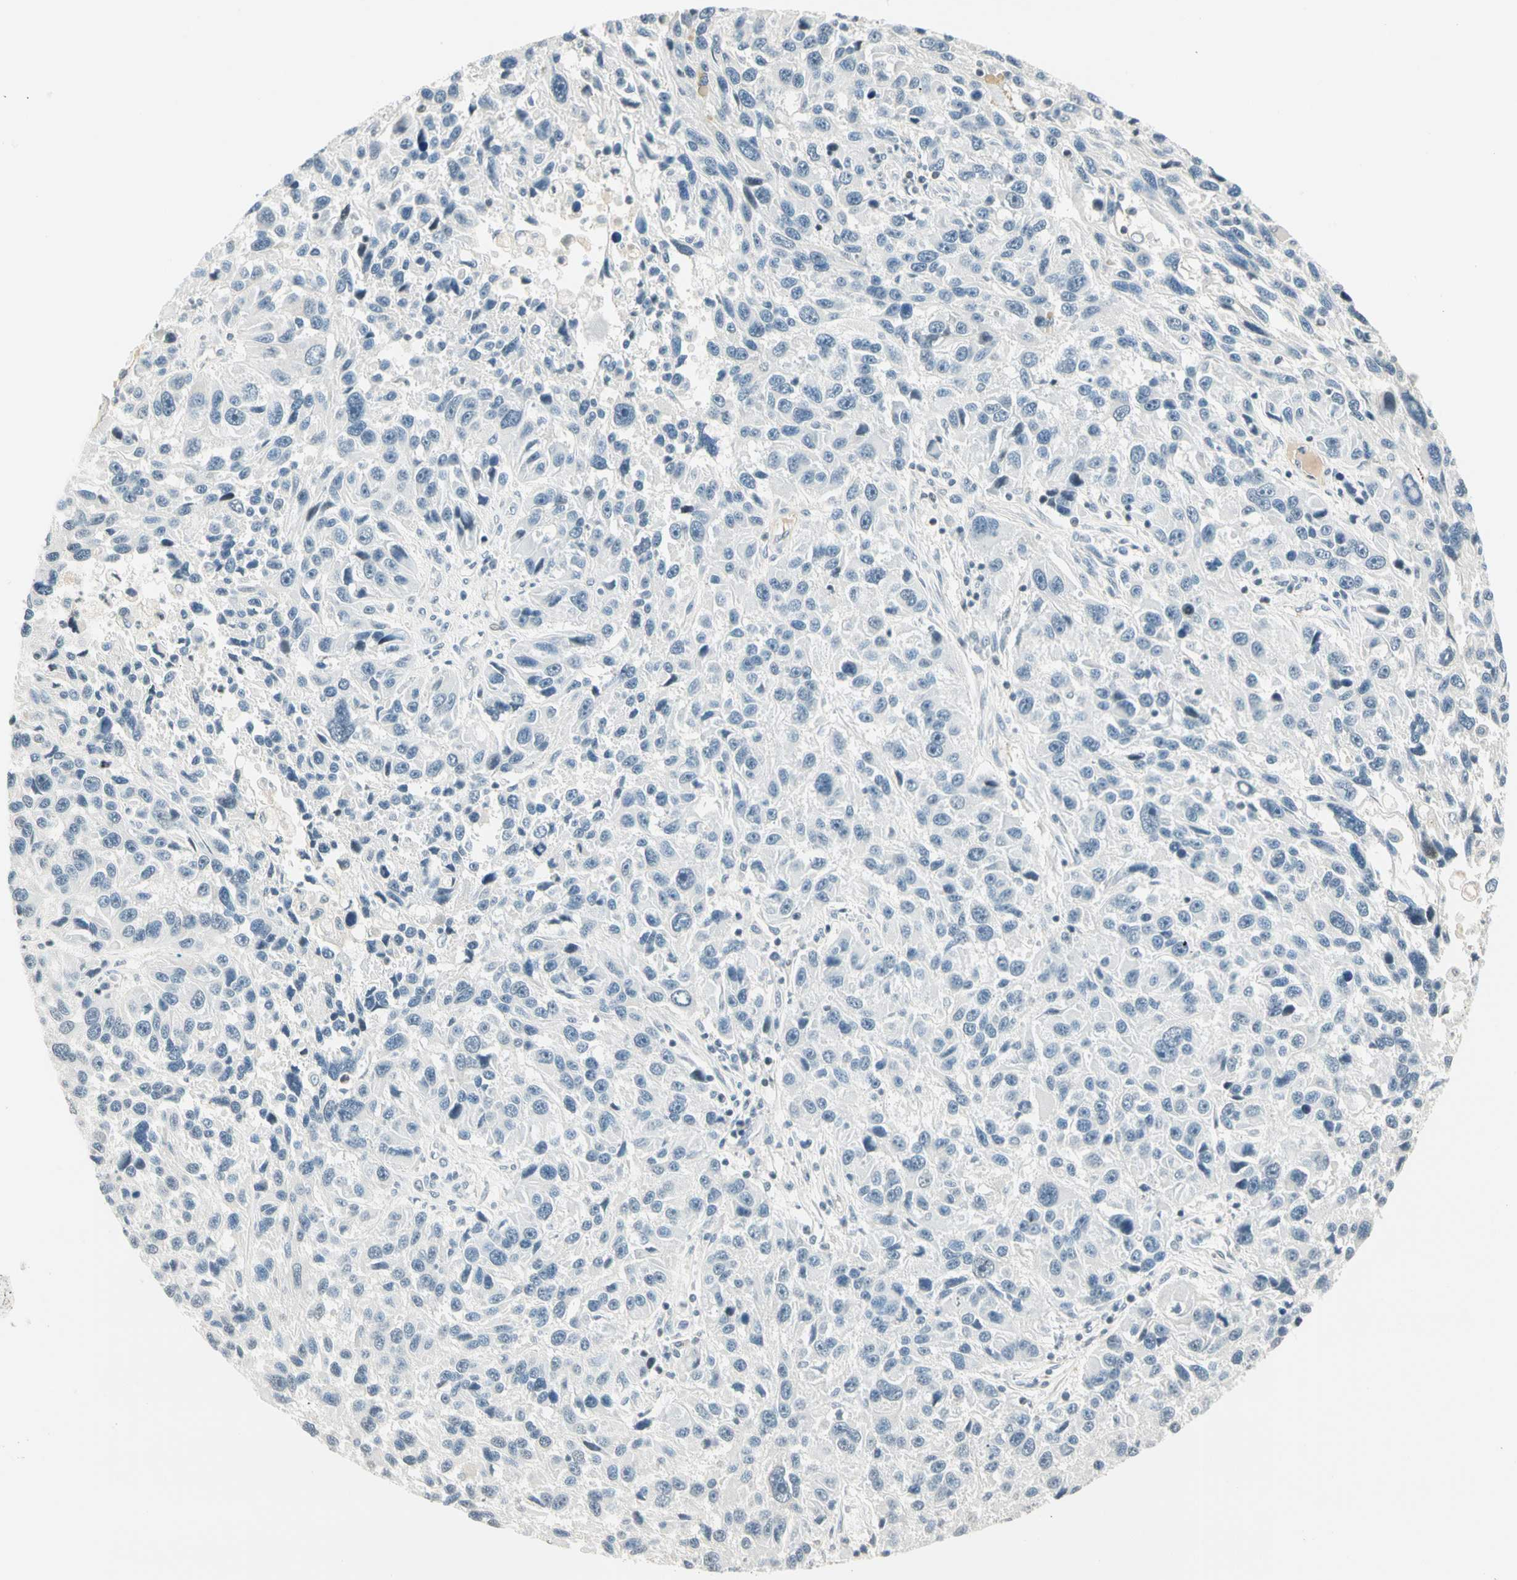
{"staining": {"intensity": "weak", "quantity": "<25%", "location": "nuclear"}, "tissue": "melanoma", "cell_type": "Tumor cells", "image_type": "cancer", "snomed": [{"axis": "morphology", "description": "Malignant melanoma, NOS"}, {"axis": "topography", "description": "Skin"}], "caption": "An image of human melanoma is negative for staining in tumor cells.", "gene": "SMAD3", "patient": {"sex": "male", "age": 53}}